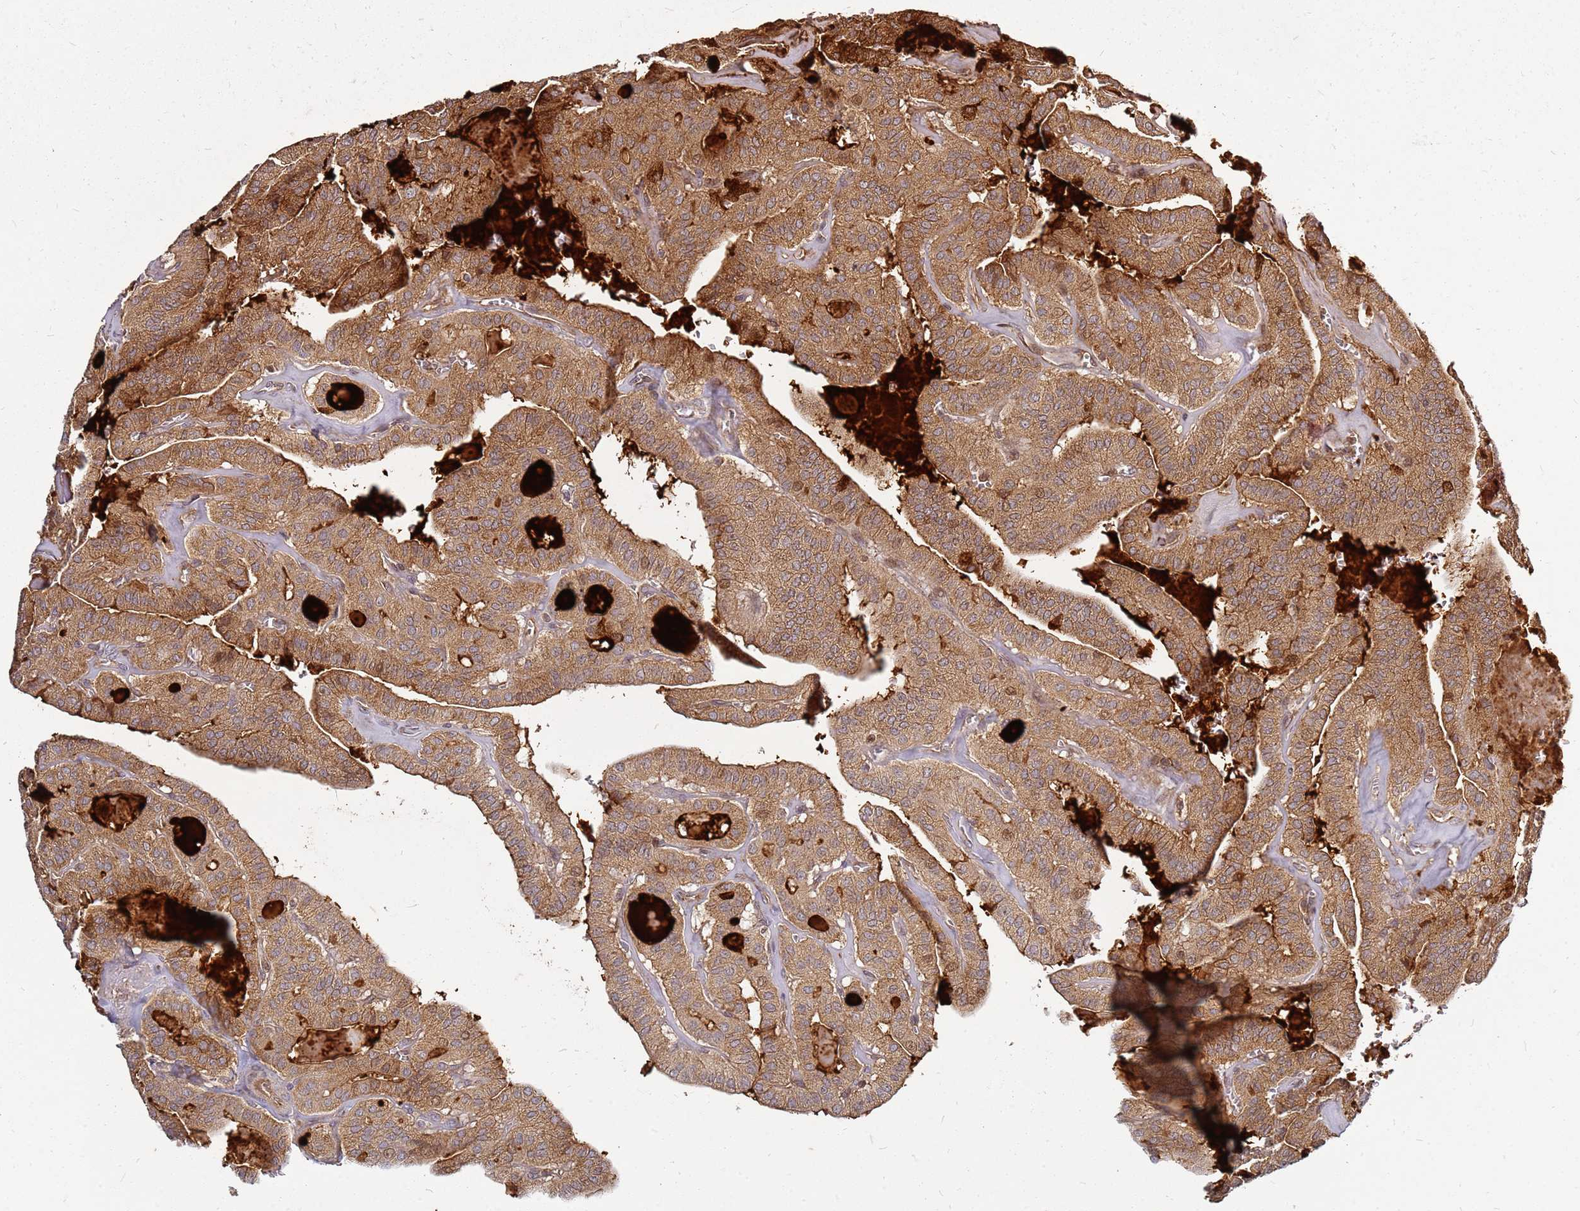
{"staining": {"intensity": "moderate", "quantity": ">75%", "location": "cytoplasmic/membranous"}, "tissue": "thyroid cancer", "cell_type": "Tumor cells", "image_type": "cancer", "snomed": [{"axis": "morphology", "description": "Papillary adenocarcinoma, NOS"}, {"axis": "topography", "description": "Thyroid gland"}], "caption": "This is an image of immunohistochemistry staining of papillary adenocarcinoma (thyroid), which shows moderate staining in the cytoplasmic/membranous of tumor cells.", "gene": "CCDC159", "patient": {"sex": "male", "age": 52}}